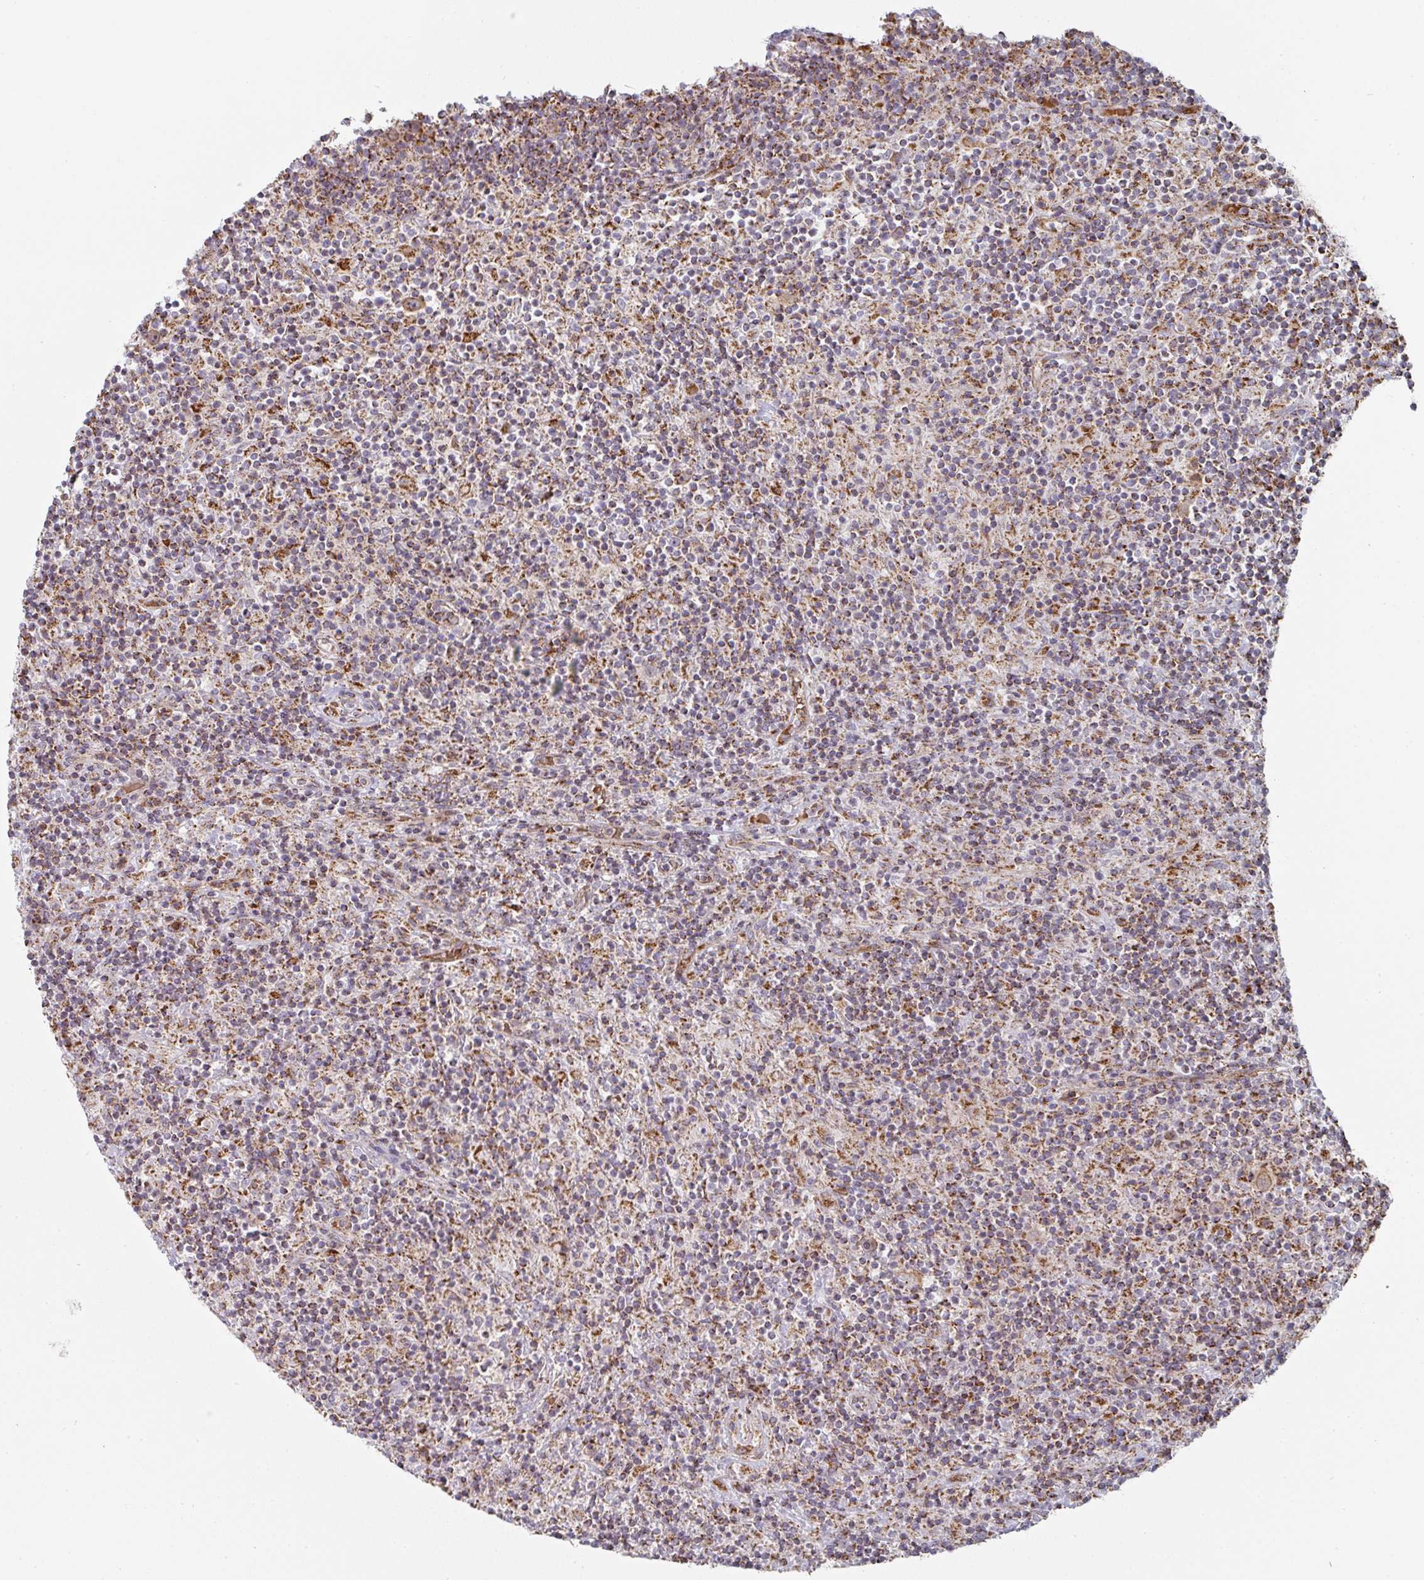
{"staining": {"intensity": "moderate", "quantity": "25%-75%", "location": "cytoplasmic/membranous"}, "tissue": "lymphoma", "cell_type": "Tumor cells", "image_type": "cancer", "snomed": [{"axis": "morphology", "description": "Hodgkin's disease, NOS"}, {"axis": "topography", "description": "Lymph node"}], "caption": "Protein staining of Hodgkin's disease tissue demonstrates moderate cytoplasmic/membranous staining in about 25%-75% of tumor cells.", "gene": "ZNF526", "patient": {"sex": "male", "age": 70}}